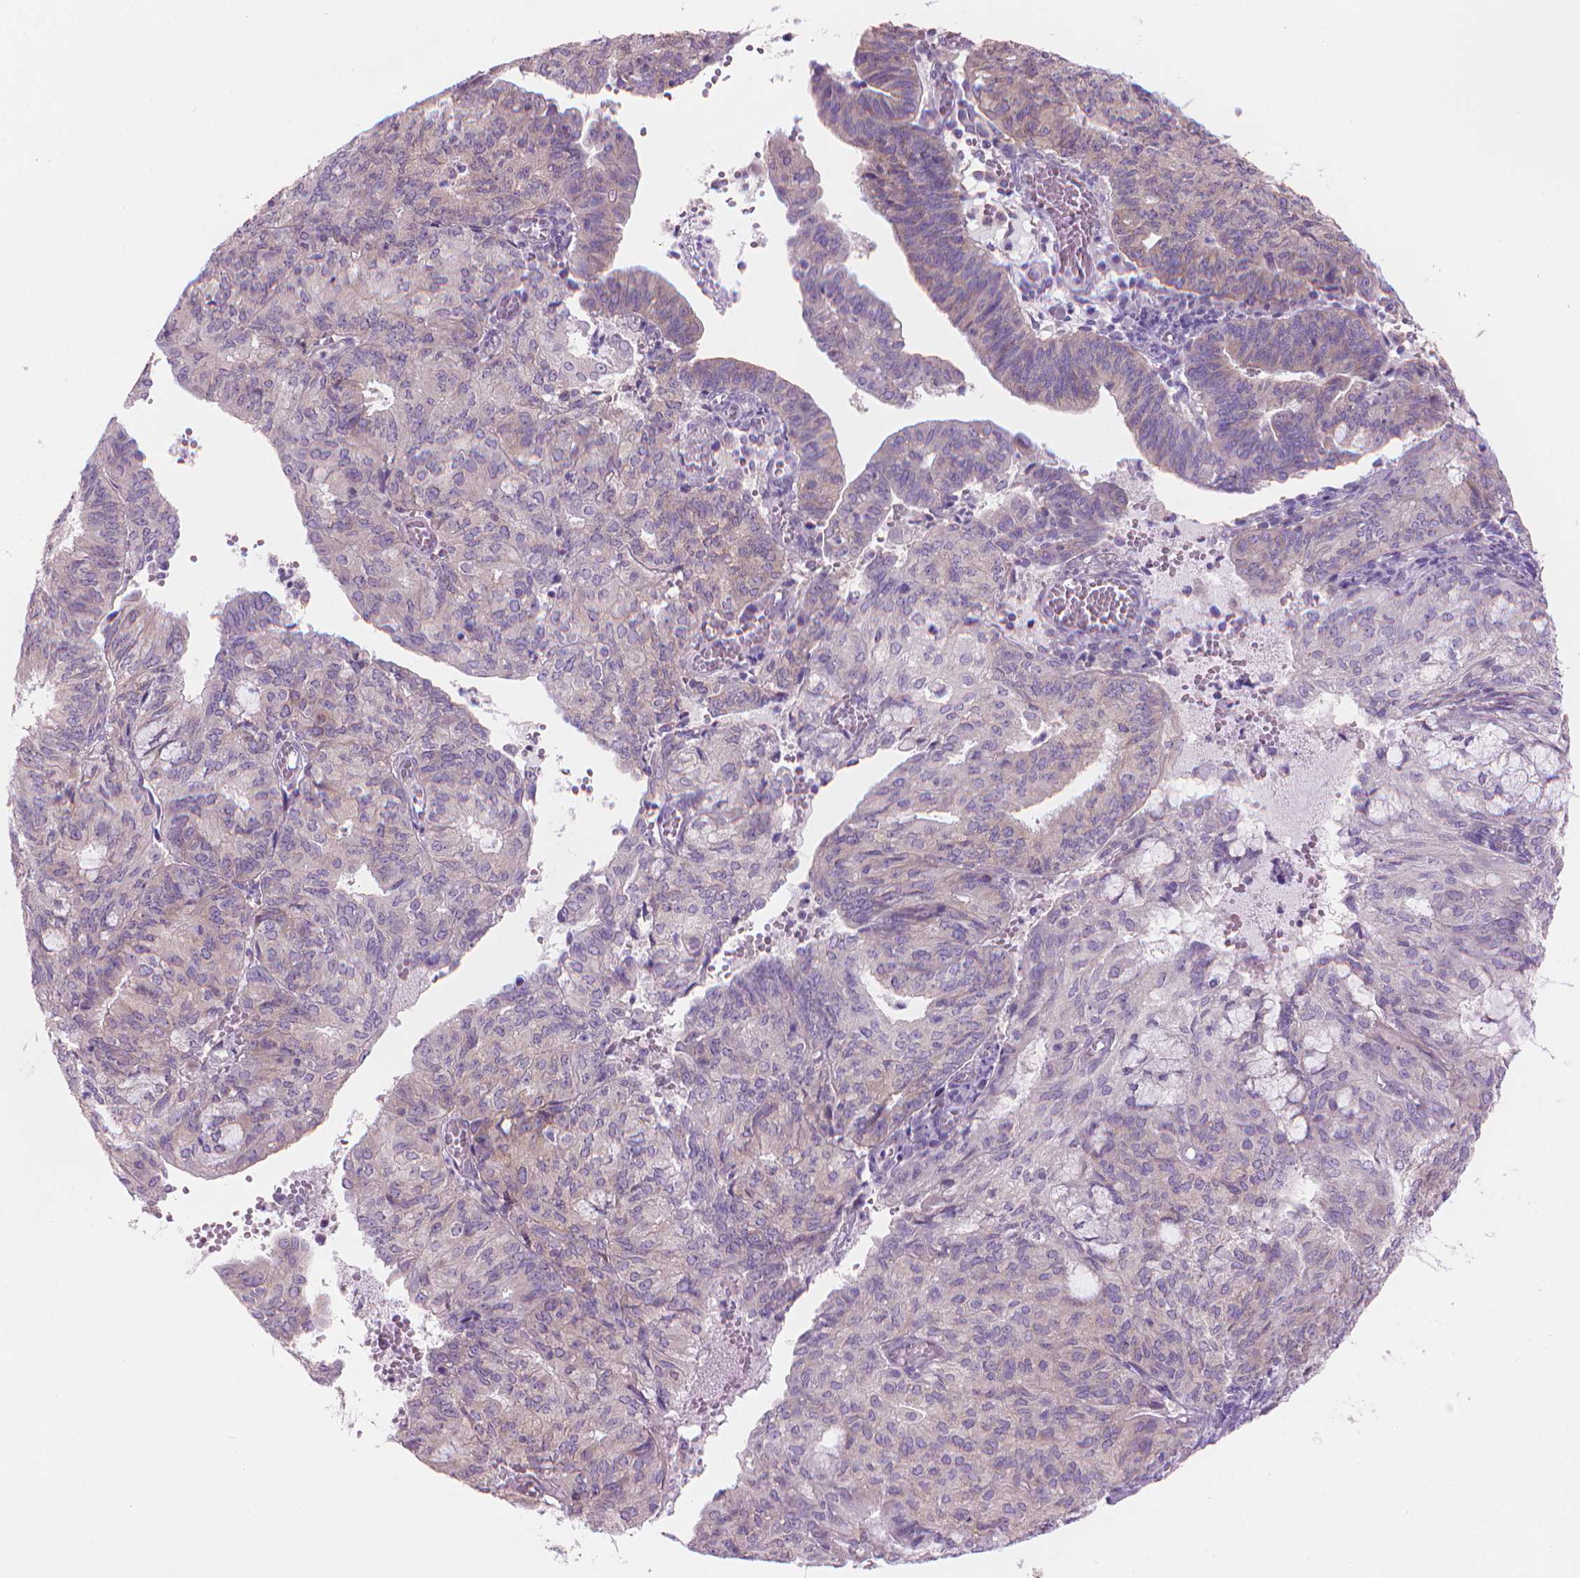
{"staining": {"intensity": "weak", "quantity": "<25%", "location": "cytoplasmic/membranous"}, "tissue": "endometrial cancer", "cell_type": "Tumor cells", "image_type": "cancer", "snomed": [{"axis": "morphology", "description": "Adenocarcinoma, NOS"}, {"axis": "topography", "description": "Endometrium"}], "caption": "A micrograph of adenocarcinoma (endometrial) stained for a protein displays no brown staining in tumor cells.", "gene": "ENSG00000187186", "patient": {"sex": "female", "age": 82}}